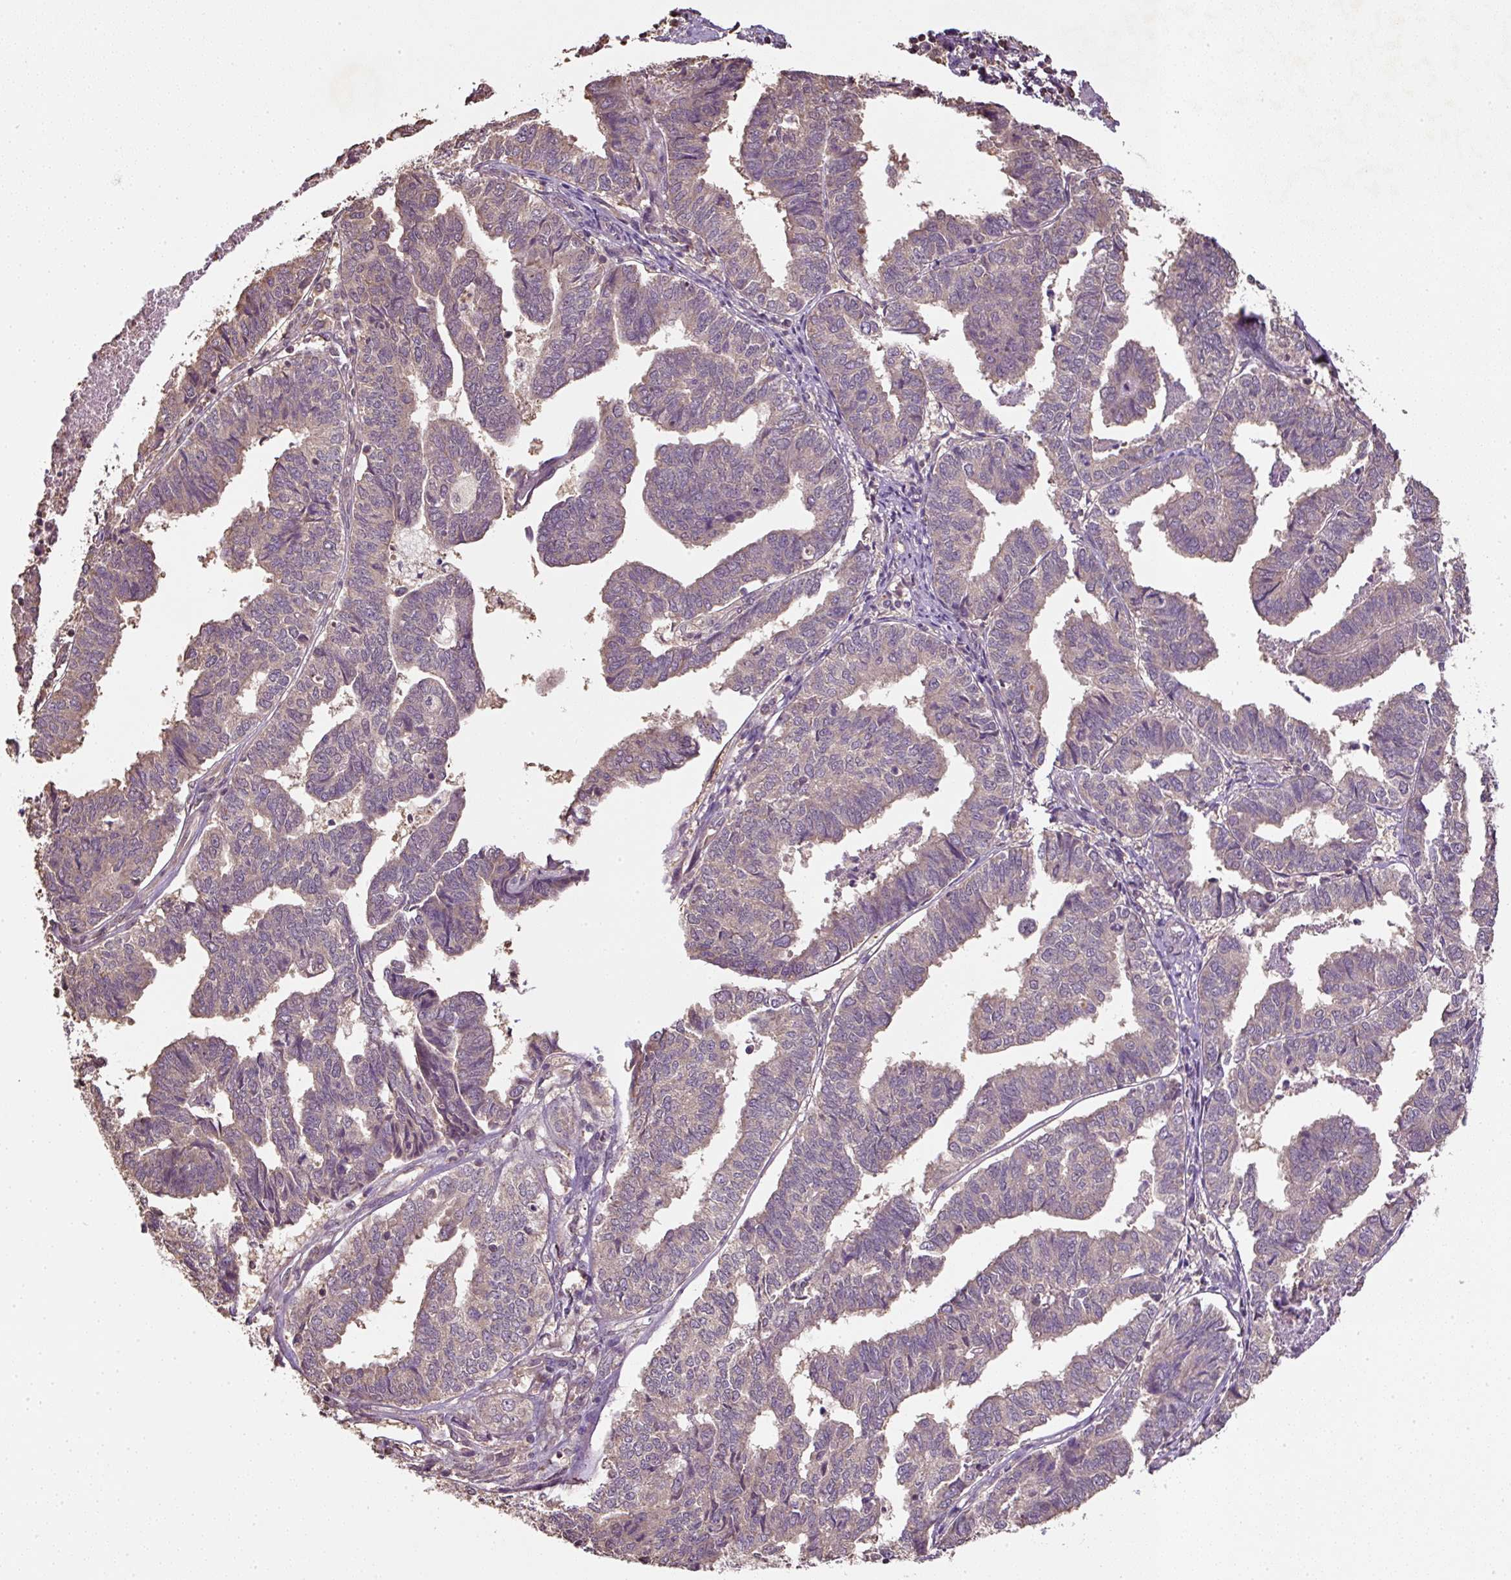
{"staining": {"intensity": "weak", "quantity": "25%-75%", "location": "cytoplasmic/membranous"}, "tissue": "endometrial cancer", "cell_type": "Tumor cells", "image_type": "cancer", "snomed": [{"axis": "morphology", "description": "Adenocarcinoma, NOS"}, {"axis": "topography", "description": "Endometrium"}], "caption": "A brown stain shows weak cytoplasmic/membranous expression of a protein in endometrial cancer tumor cells. (Brightfield microscopy of DAB IHC at high magnification).", "gene": "TMEM170B", "patient": {"sex": "female", "age": 73}}